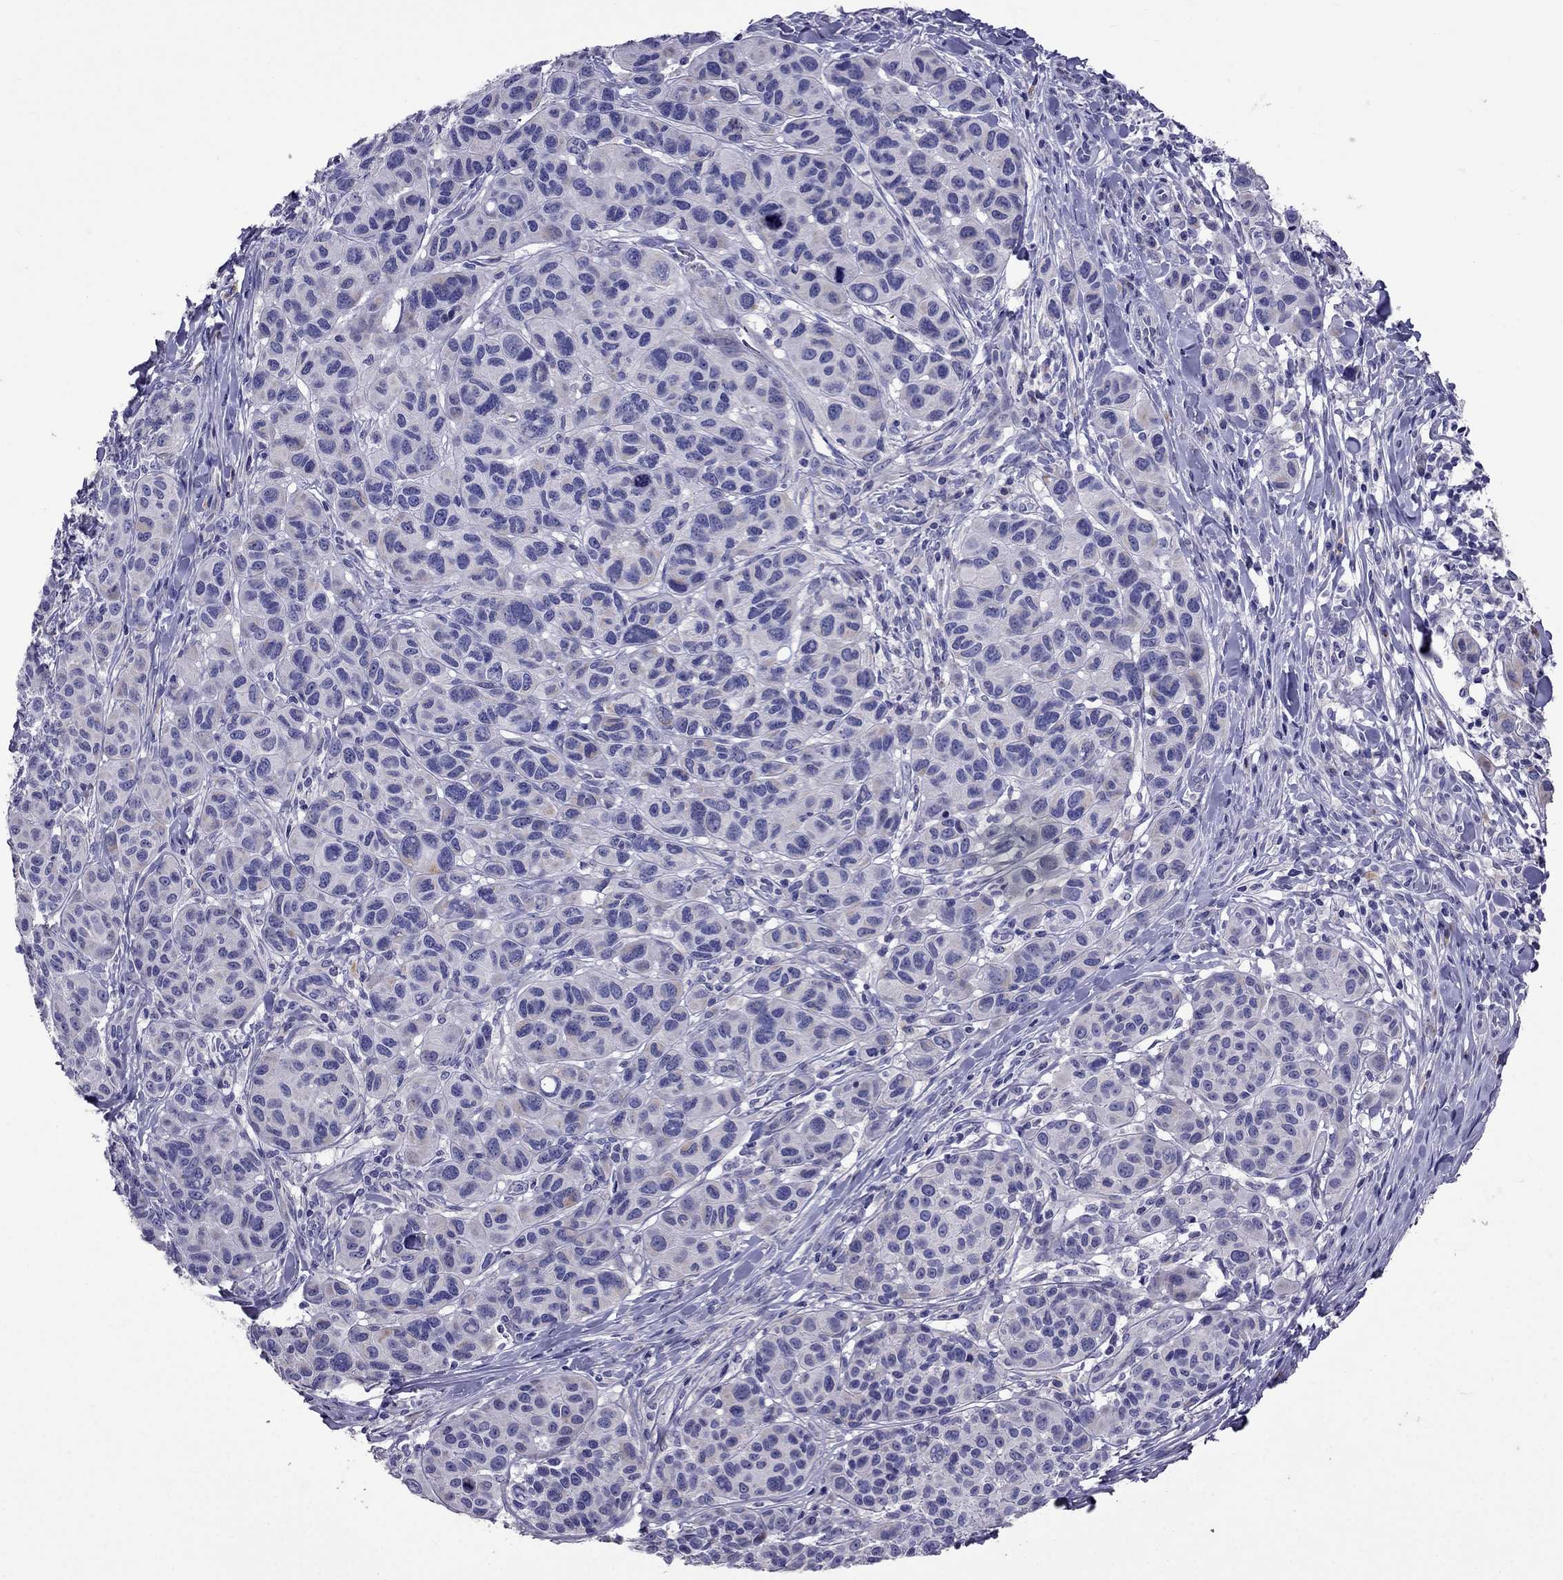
{"staining": {"intensity": "negative", "quantity": "none", "location": "none"}, "tissue": "melanoma", "cell_type": "Tumor cells", "image_type": "cancer", "snomed": [{"axis": "morphology", "description": "Malignant melanoma, NOS"}, {"axis": "topography", "description": "Skin"}], "caption": "DAB (3,3'-diaminobenzidine) immunohistochemical staining of melanoma shows no significant positivity in tumor cells. (Stains: DAB IHC with hematoxylin counter stain, Microscopy: brightfield microscopy at high magnification).", "gene": "OXCT2", "patient": {"sex": "male", "age": 79}}